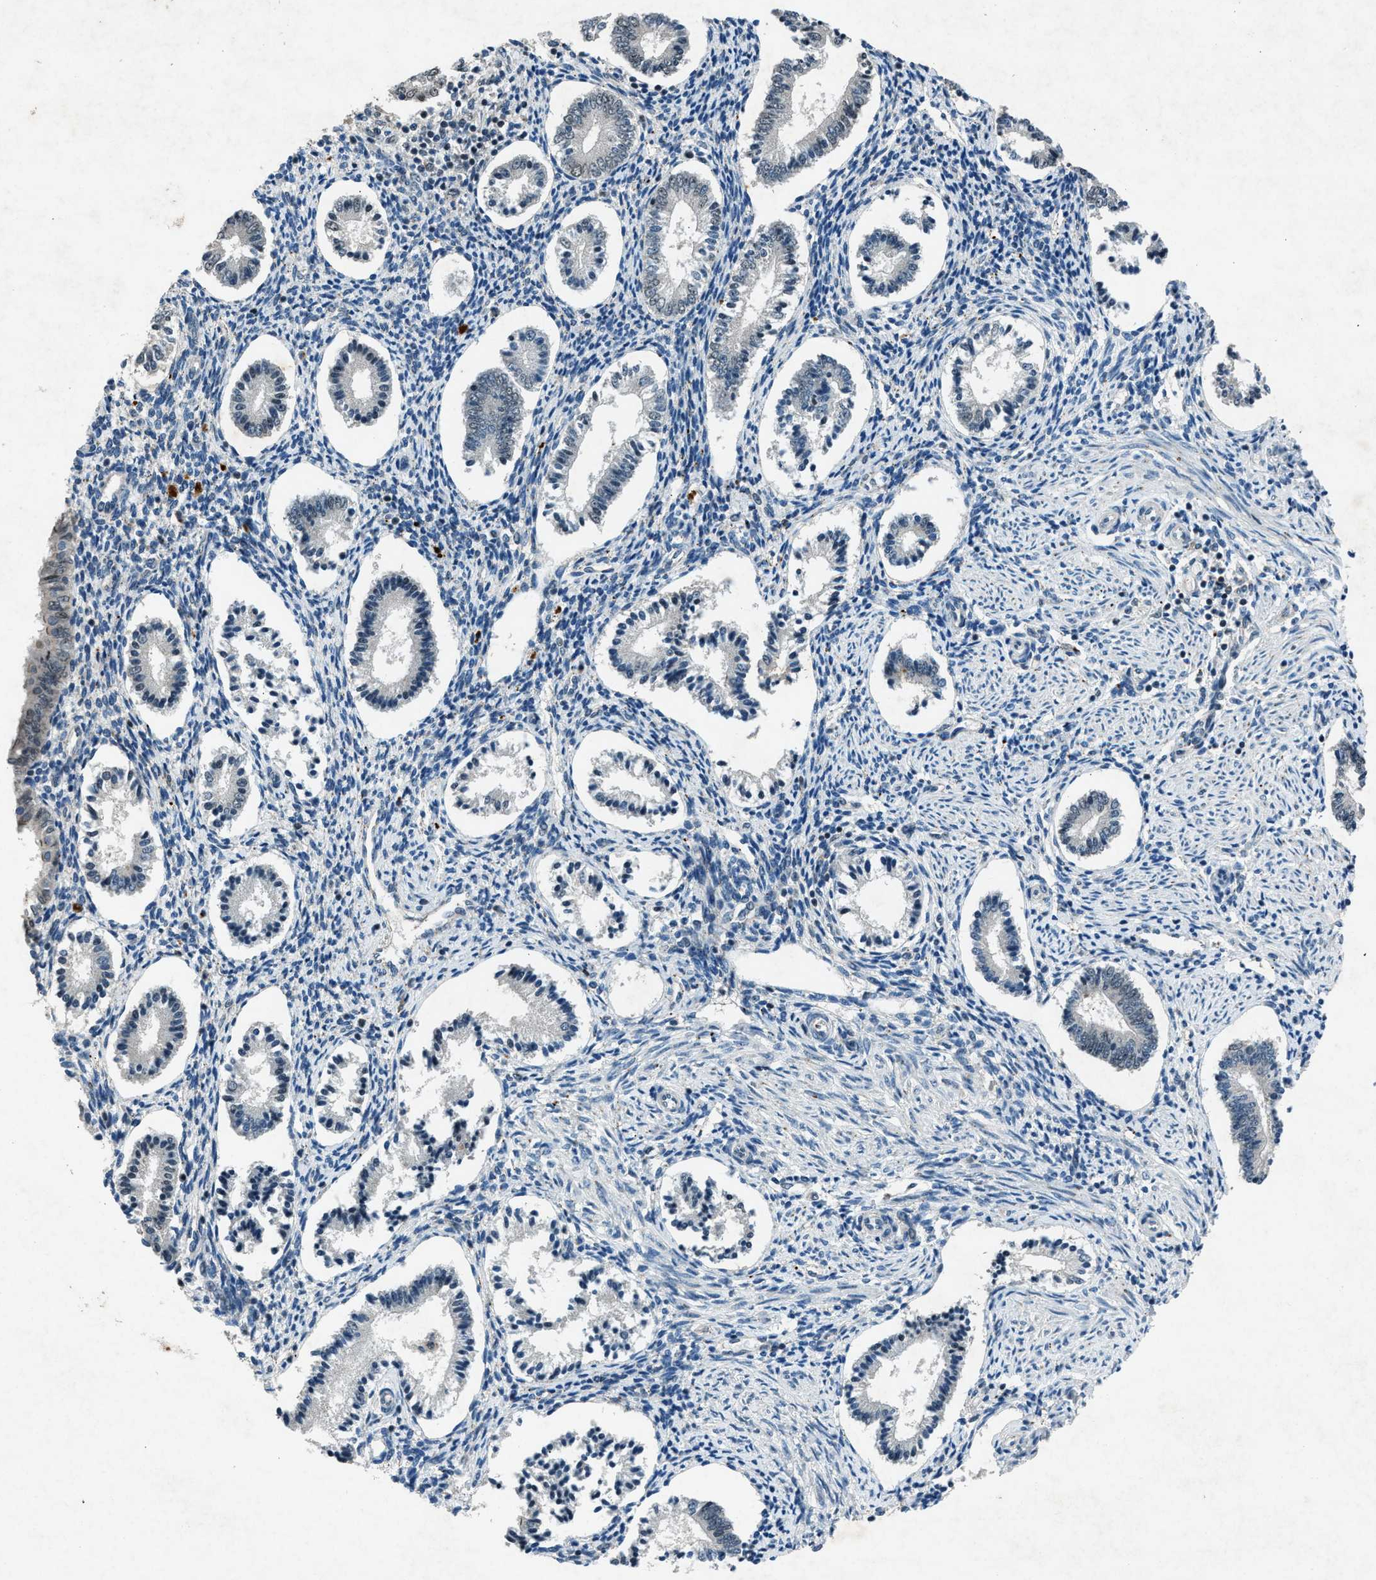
{"staining": {"intensity": "weak", "quantity": "<25%", "location": "nuclear"}, "tissue": "endometrium", "cell_type": "Cells in endometrial stroma", "image_type": "normal", "snomed": [{"axis": "morphology", "description": "Normal tissue, NOS"}, {"axis": "topography", "description": "Endometrium"}], "caption": "Photomicrograph shows no protein positivity in cells in endometrial stroma of unremarkable endometrium.", "gene": "ADCY1", "patient": {"sex": "female", "age": 42}}